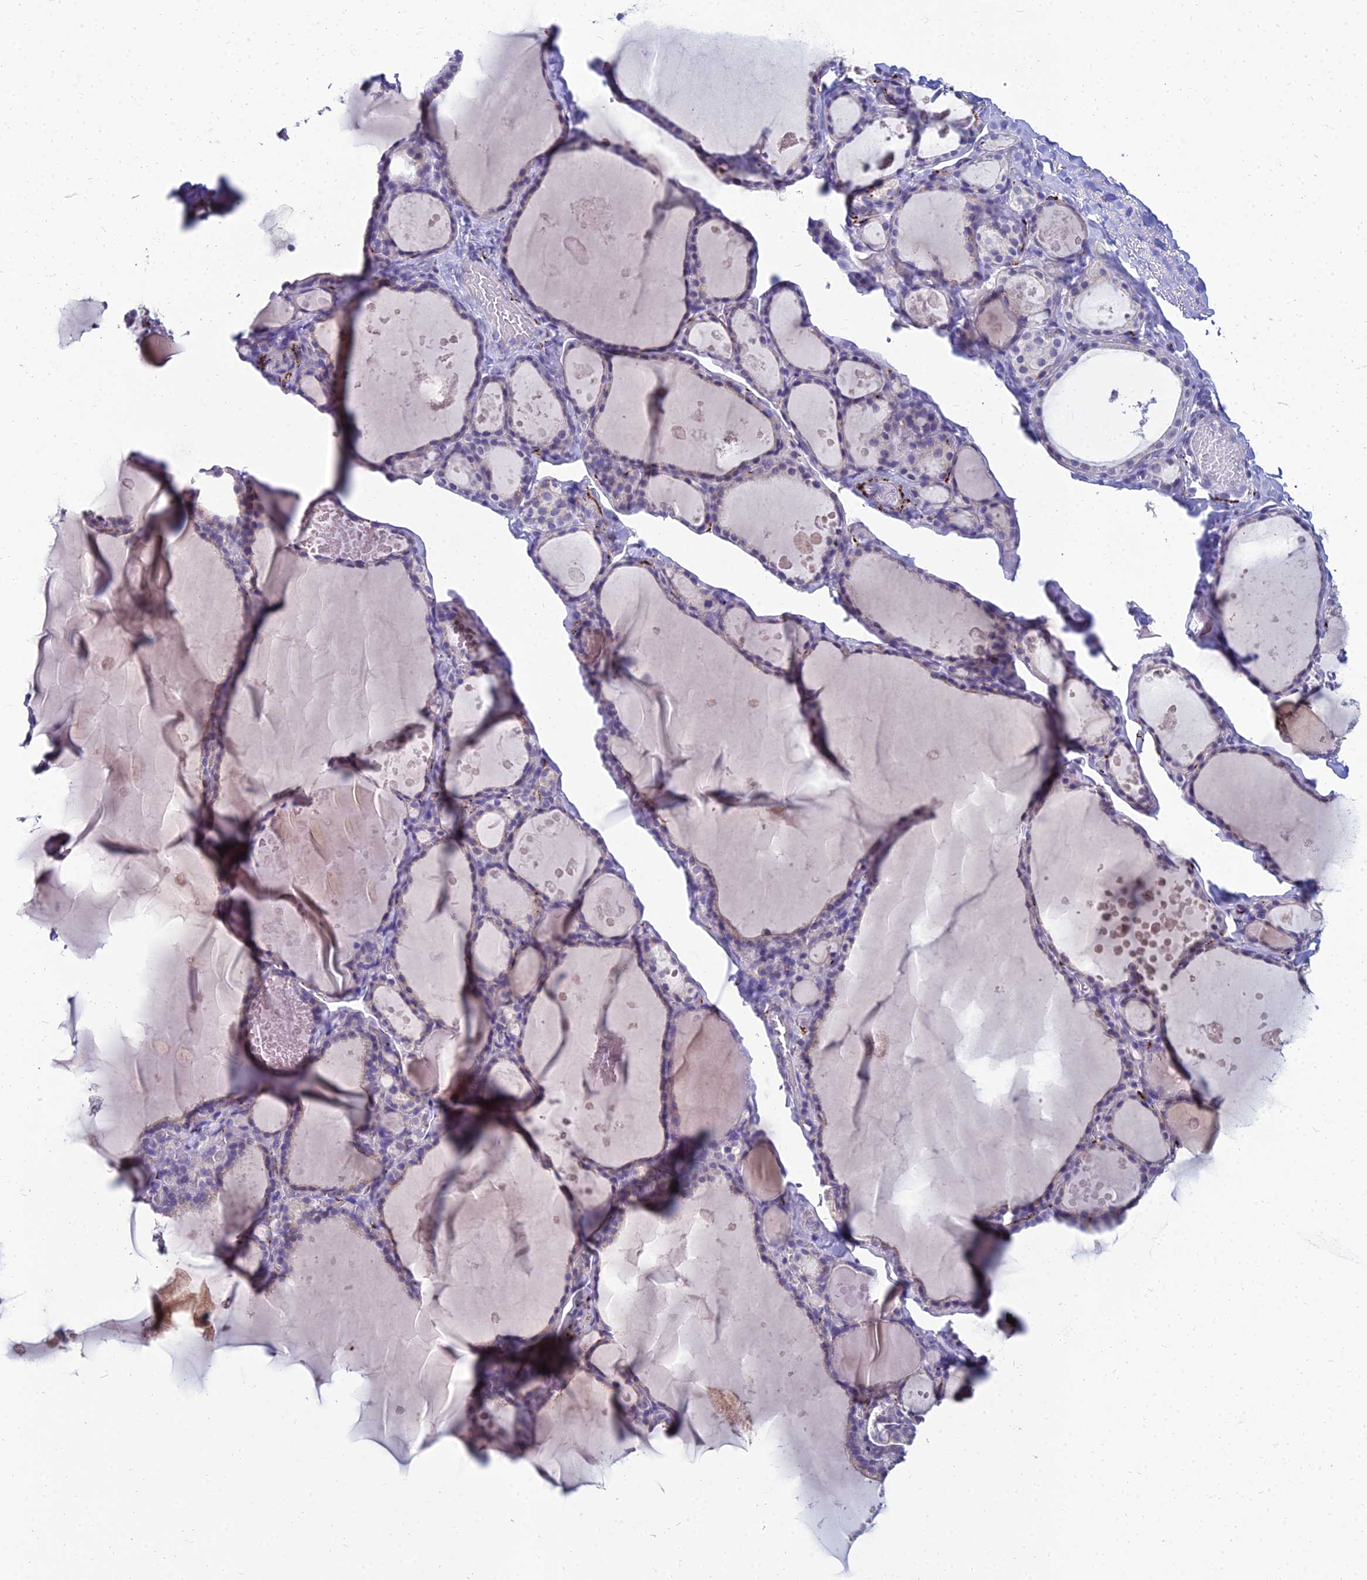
{"staining": {"intensity": "weak", "quantity": "<25%", "location": "cytoplasmic/membranous"}, "tissue": "thyroid gland", "cell_type": "Glandular cells", "image_type": "normal", "snomed": [{"axis": "morphology", "description": "Normal tissue, NOS"}, {"axis": "topography", "description": "Thyroid gland"}], "caption": "DAB immunohistochemical staining of unremarkable thyroid gland shows no significant positivity in glandular cells. The staining was performed using DAB to visualize the protein expression in brown, while the nuclei were stained in blue with hematoxylin (Magnification: 20x).", "gene": "NPY", "patient": {"sex": "male", "age": 56}}